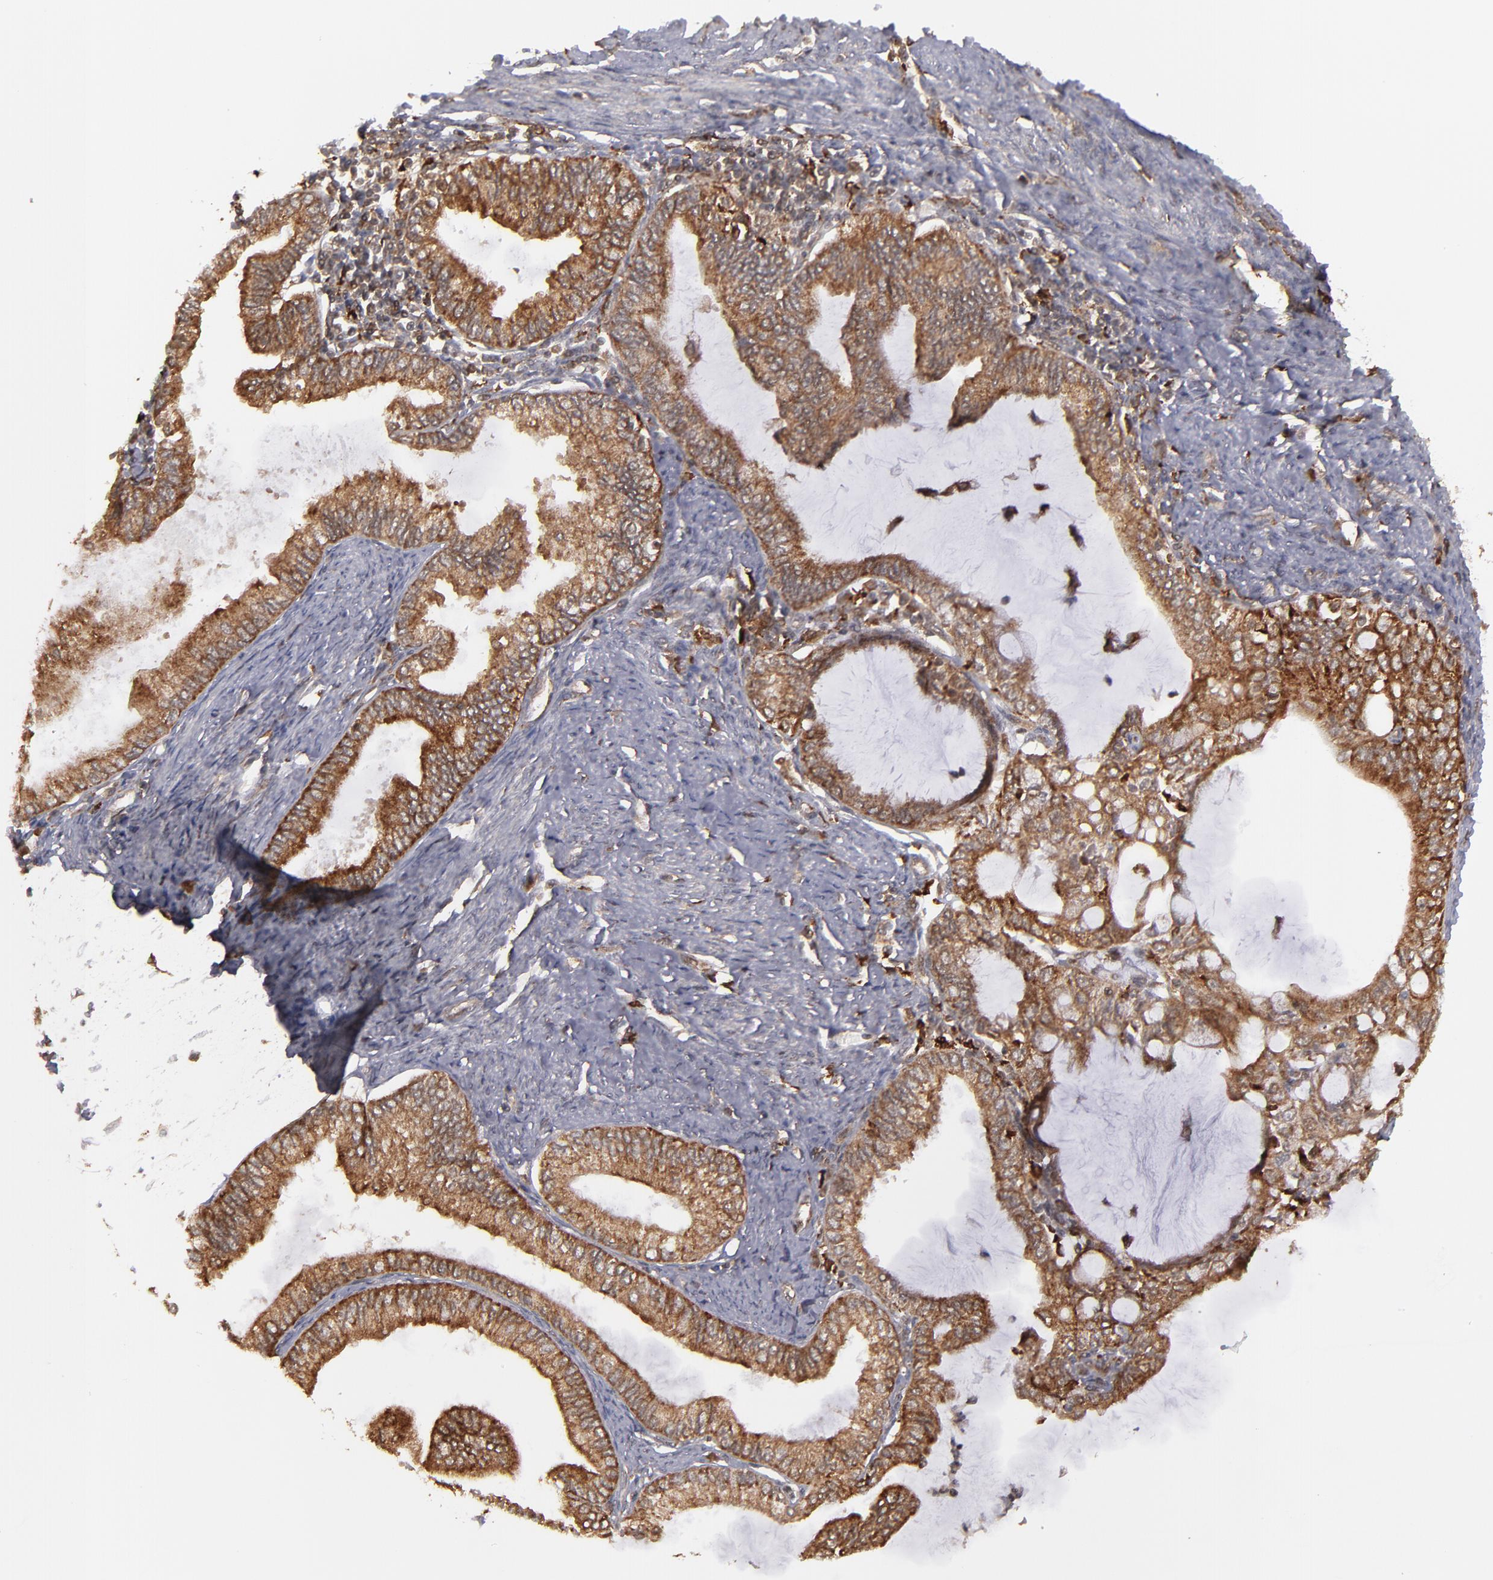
{"staining": {"intensity": "strong", "quantity": ">75%", "location": "cytoplasmic/membranous,nuclear"}, "tissue": "endometrial cancer", "cell_type": "Tumor cells", "image_type": "cancer", "snomed": [{"axis": "morphology", "description": "Adenocarcinoma, NOS"}, {"axis": "topography", "description": "Endometrium"}], "caption": "Immunohistochemistry (DAB (3,3'-diaminobenzidine)) staining of human endometrial adenocarcinoma displays strong cytoplasmic/membranous and nuclear protein expression in about >75% of tumor cells. (DAB IHC with brightfield microscopy, high magnification).", "gene": "RGS6", "patient": {"sex": "female", "age": 86}}